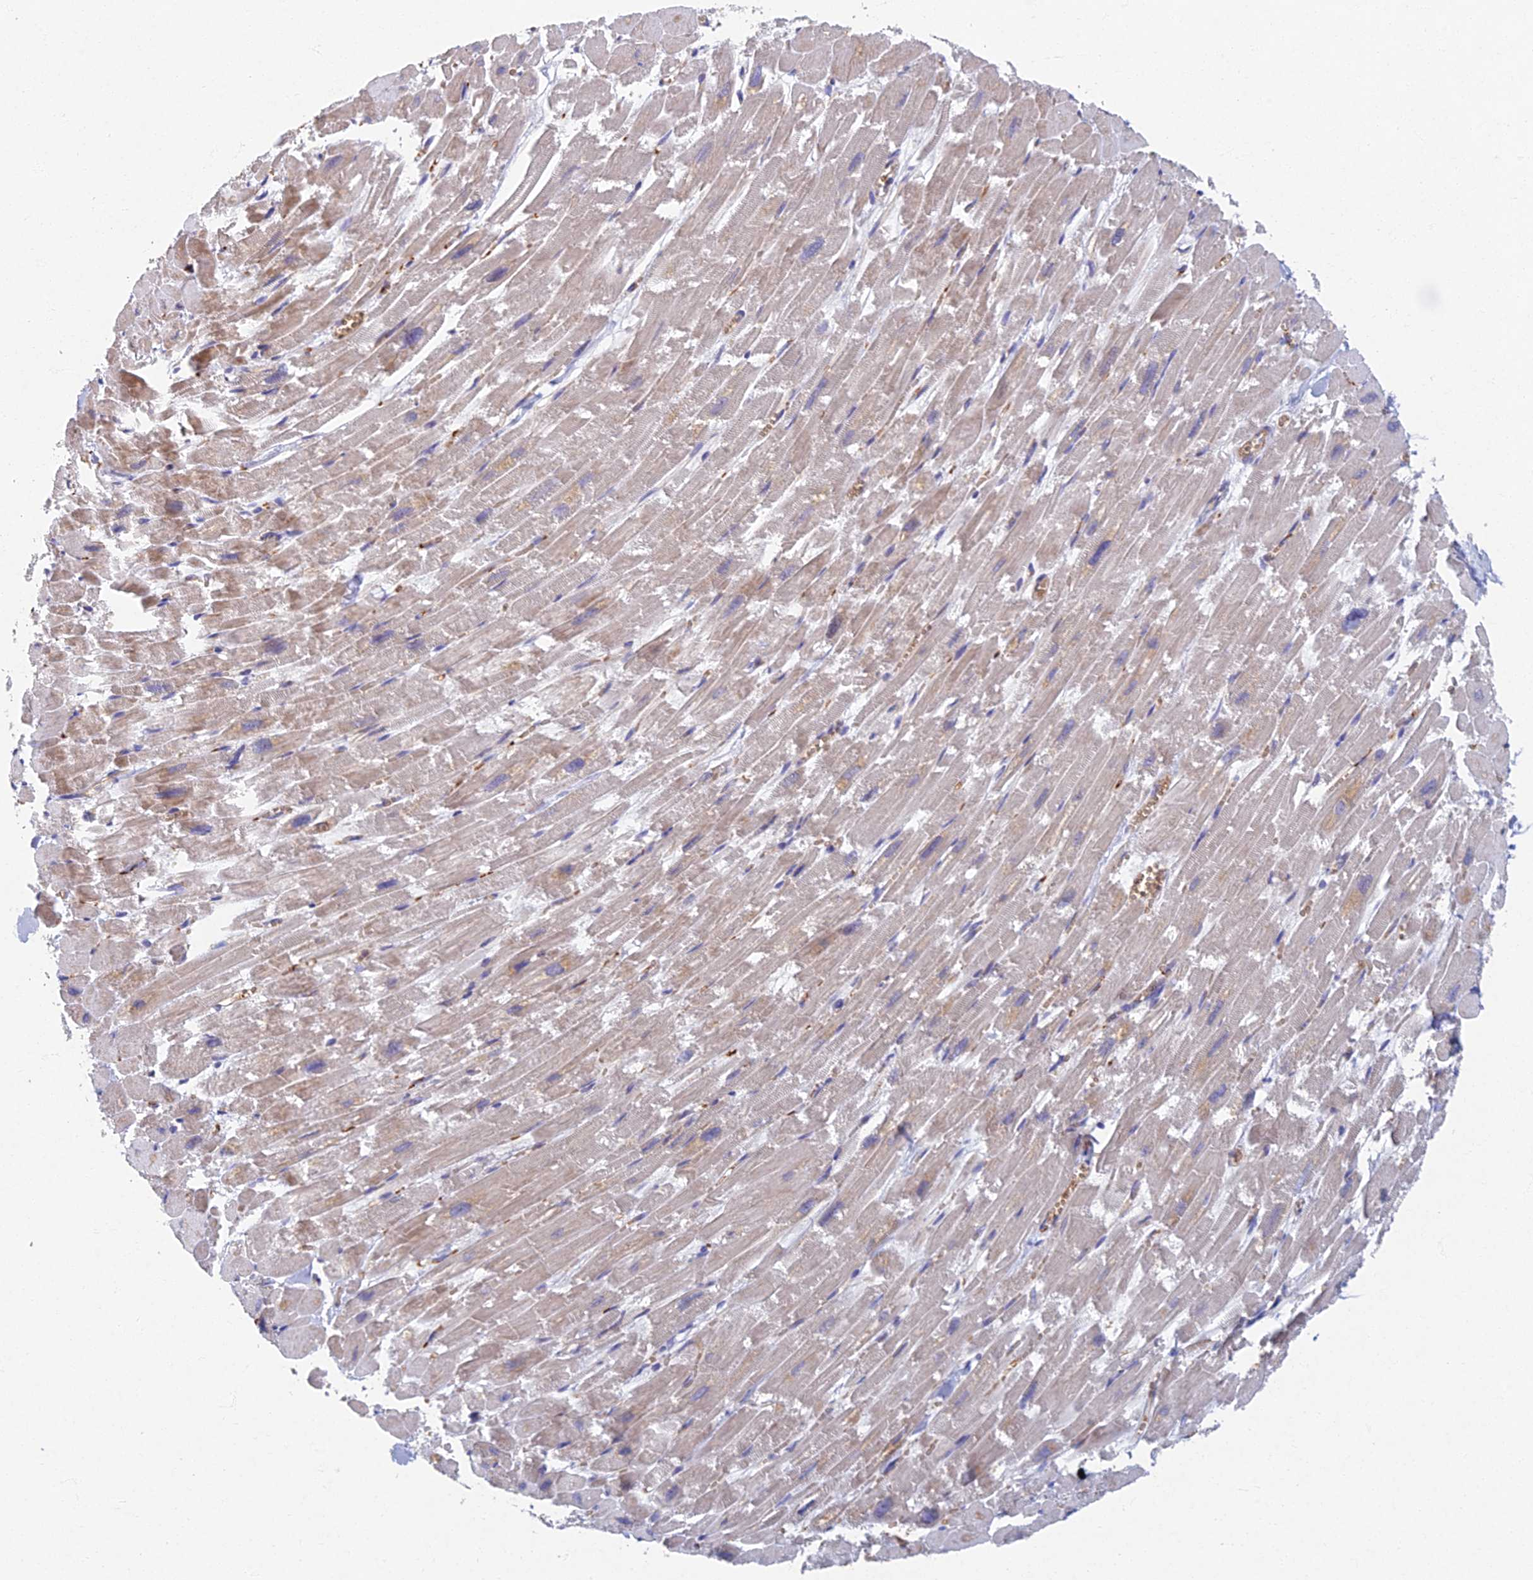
{"staining": {"intensity": "negative", "quantity": "none", "location": "none"}, "tissue": "heart muscle", "cell_type": "Cardiomyocytes", "image_type": "normal", "snomed": [{"axis": "morphology", "description": "Normal tissue, NOS"}, {"axis": "topography", "description": "Heart"}], "caption": "The IHC histopathology image has no significant positivity in cardiomyocytes of heart muscle. (DAB immunohistochemistry, high magnification).", "gene": "RHBDL2", "patient": {"sex": "male", "age": 54}}